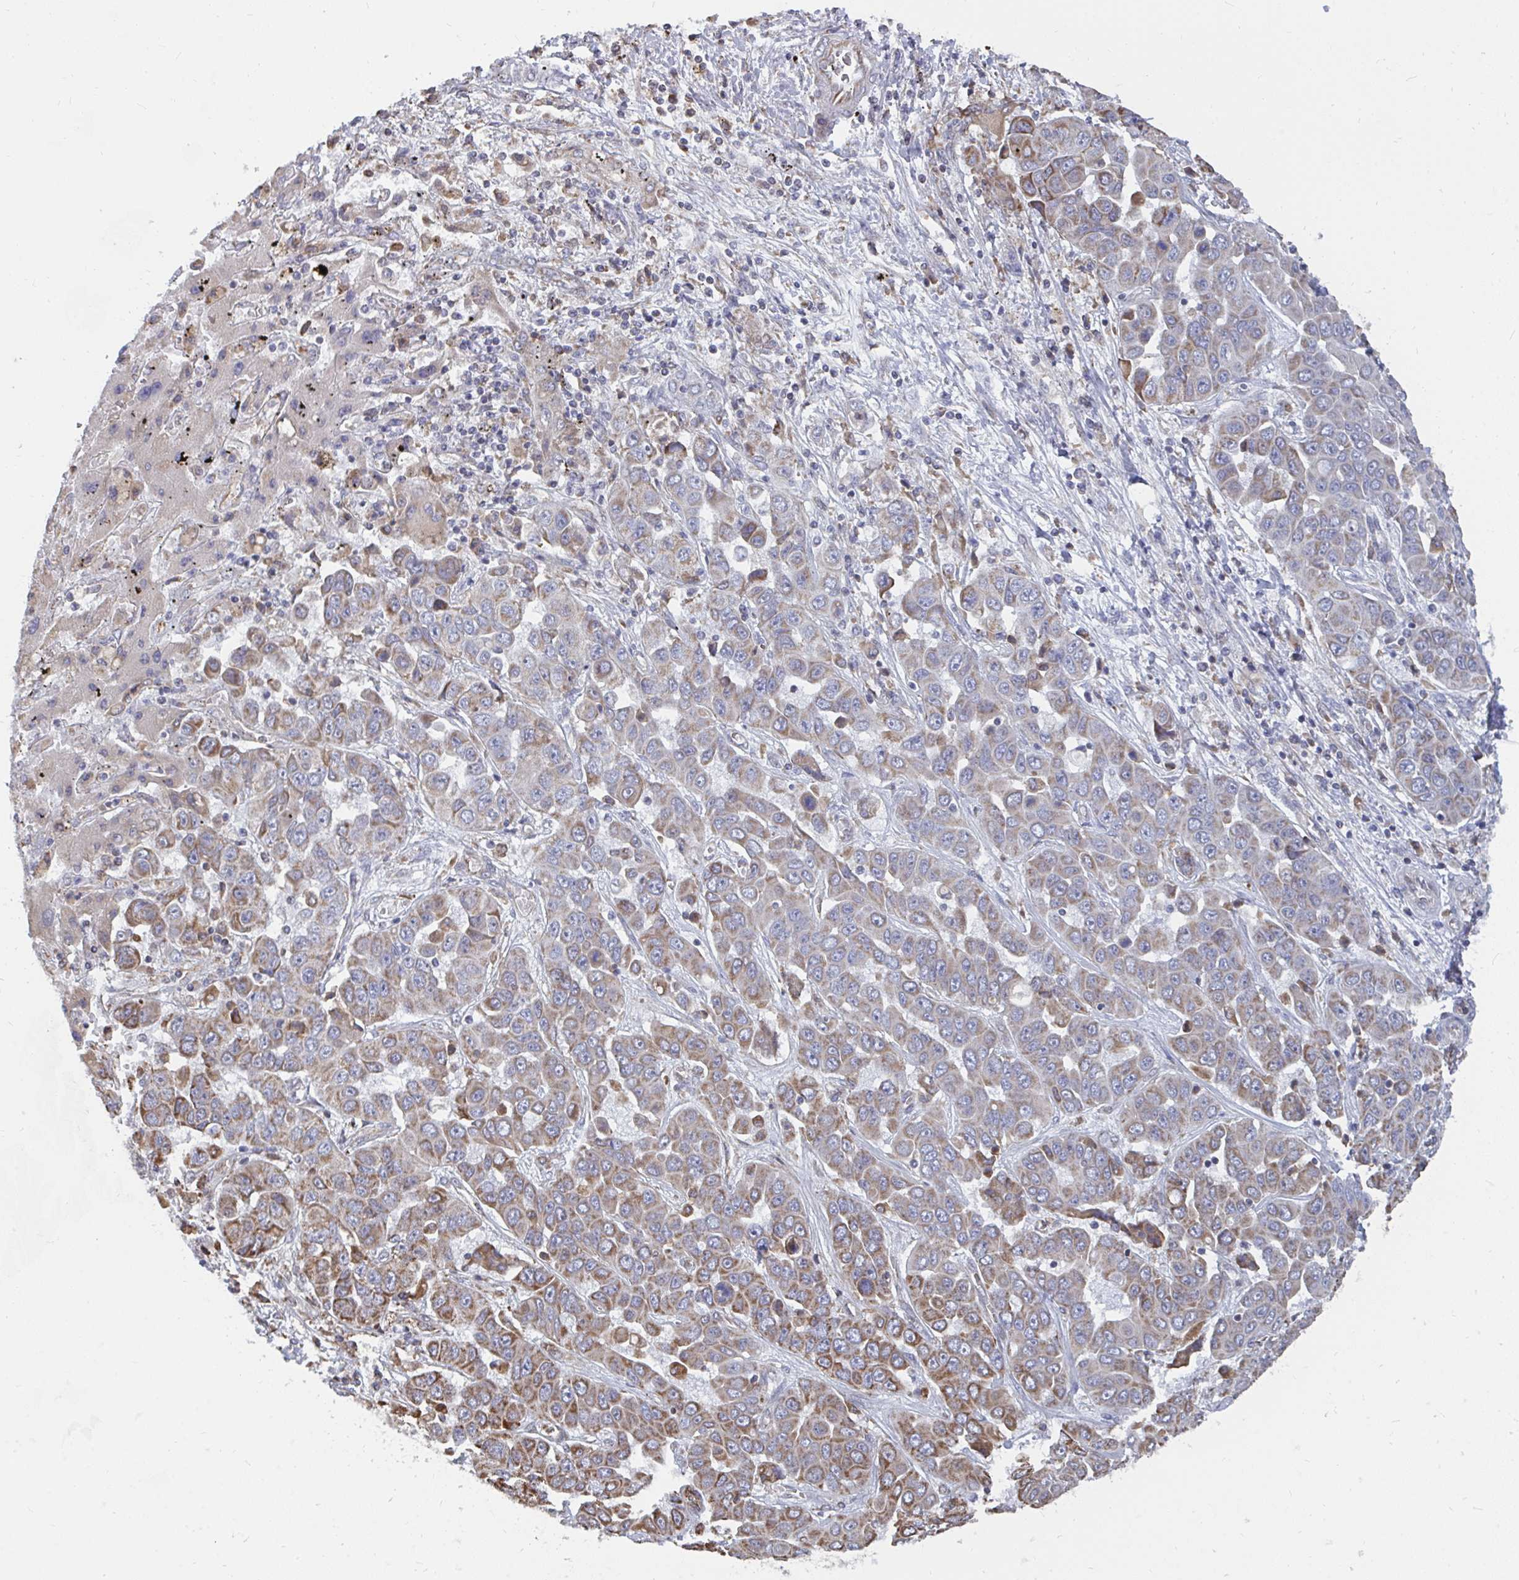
{"staining": {"intensity": "weak", "quantity": "25%-75%", "location": "cytoplasmic/membranous"}, "tissue": "liver cancer", "cell_type": "Tumor cells", "image_type": "cancer", "snomed": [{"axis": "morphology", "description": "Cholangiocarcinoma"}, {"axis": "topography", "description": "Liver"}], "caption": "Protein expression analysis of human cholangiocarcinoma (liver) reveals weak cytoplasmic/membranous positivity in about 25%-75% of tumor cells.", "gene": "ELAVL1", "patient": {"sex": "female", "age": 52}}